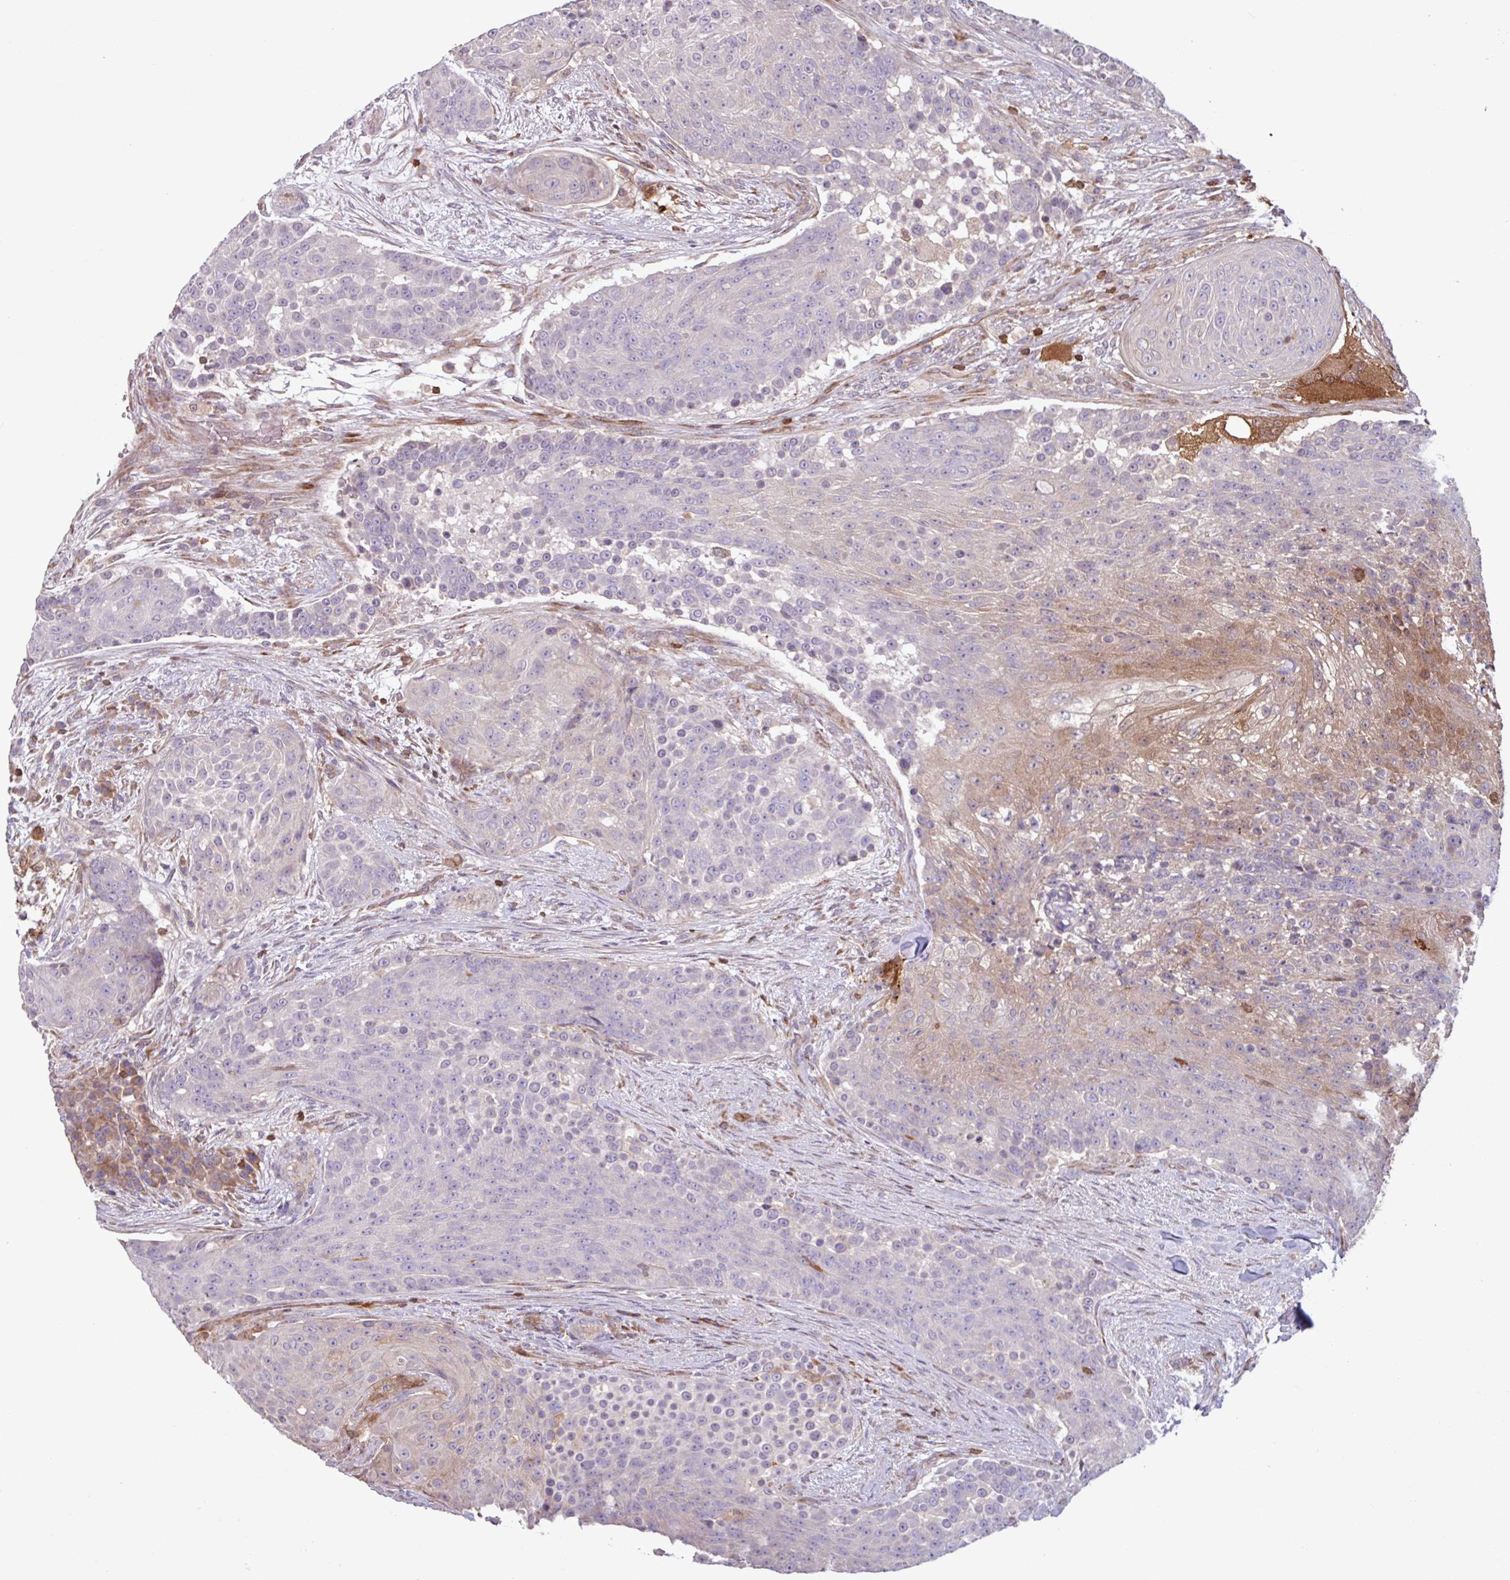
{"staining": {"intensity": "weak", "quantity": "<25%", "location": "cytoplasmic/membranous"}, "tissue": "urothelial cancer", "cell_type": "Tumor cells", "image_type": "cancer", "snomed": [{"axis": "morphology", "description": "Urothelial carcinoma, High grade"}, {"axis": "topography", "description": "Urinary bladder"}], "caption": "Histopathology image shows no significant protein positivity in tumor cells of urothelial carcinoma (high-grade).", "gene": "SEC61G", "patient": {"sex": "female", "age": 63}}